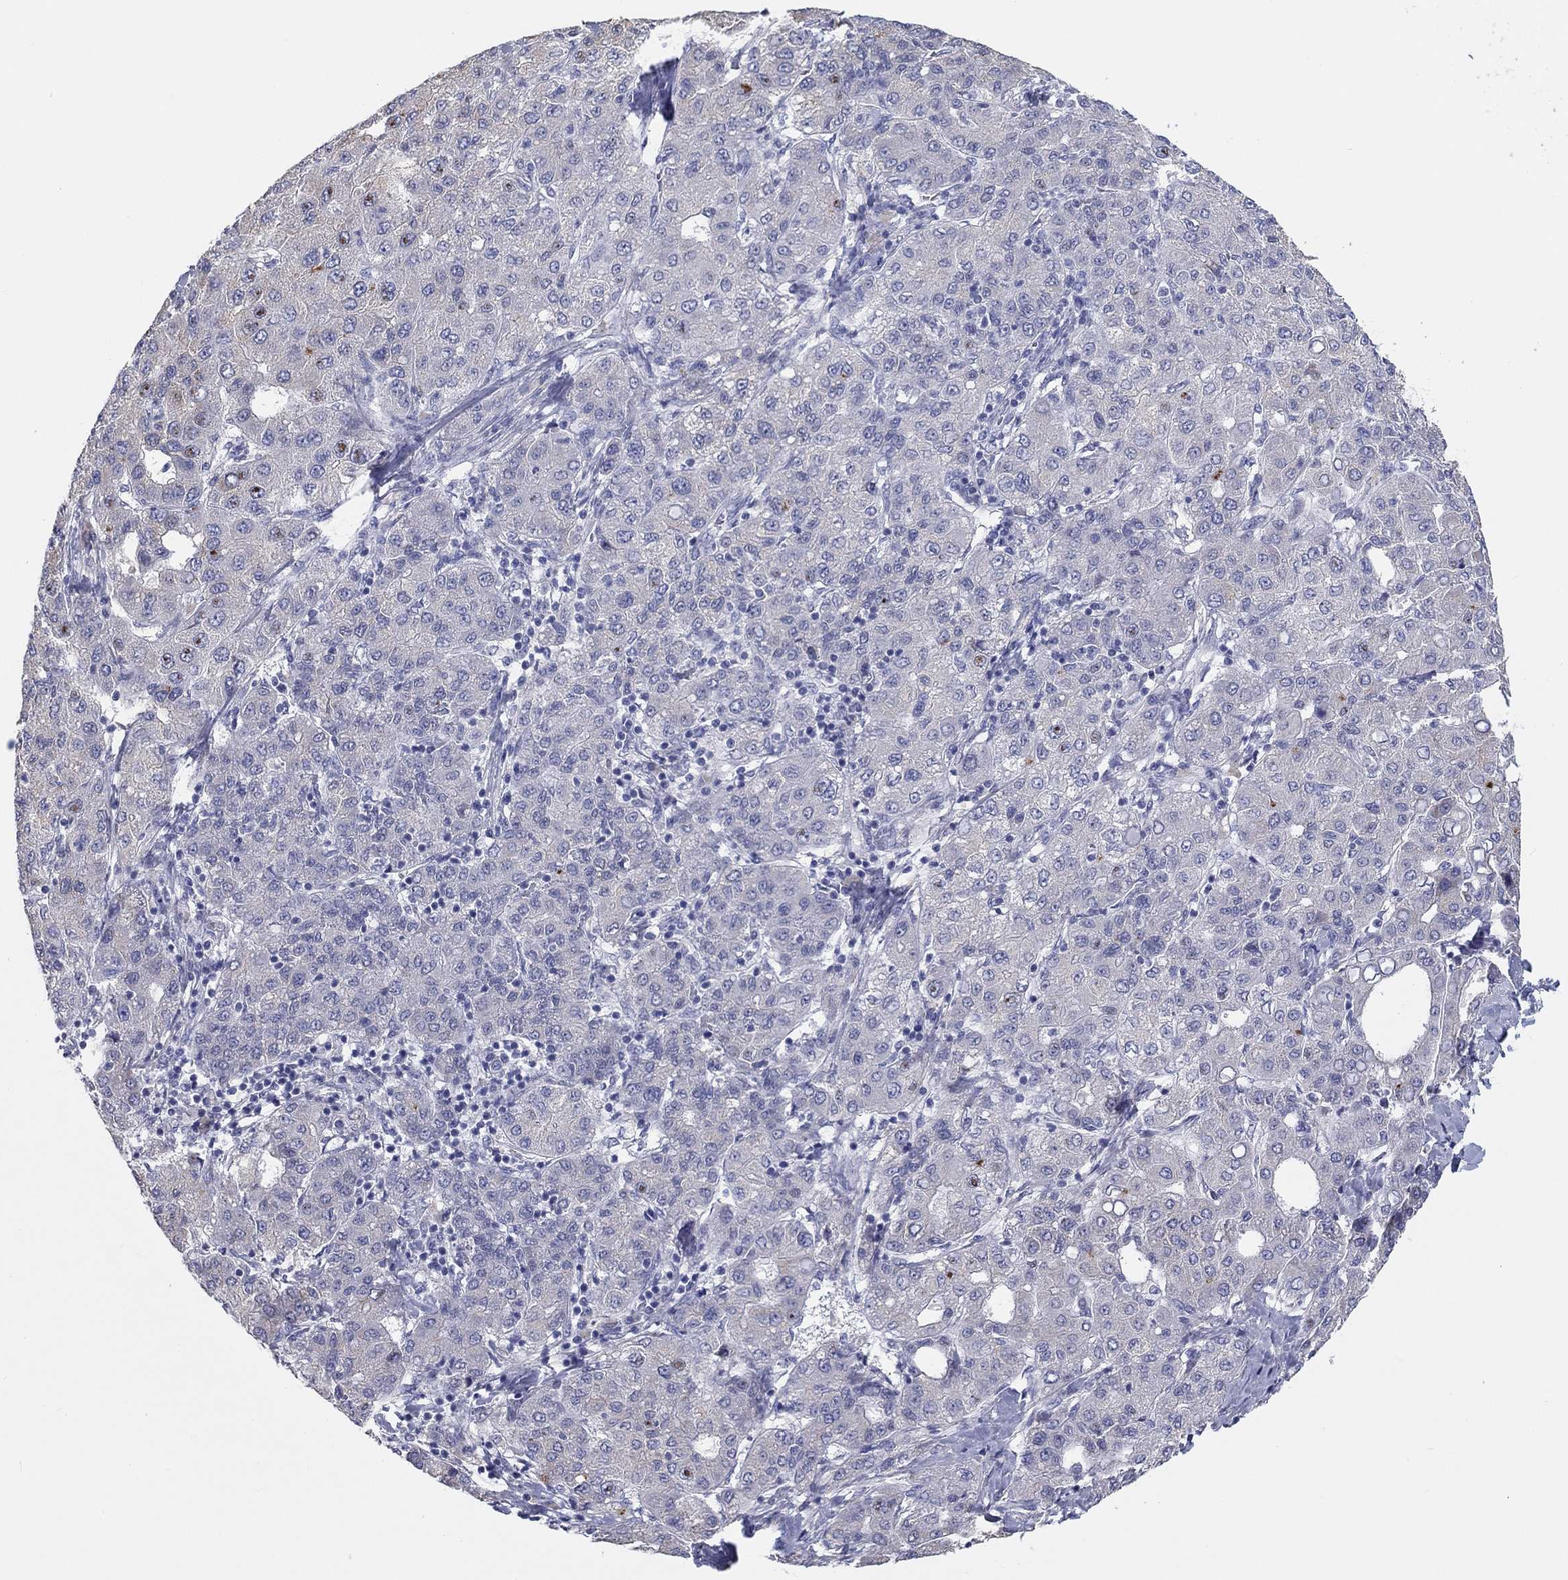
{"staining": {"intensity": "negative", "quantity": "none", "location": "none"}, "tissue": "liver cancer", "cell_type": "Tumor cells", "image_type": "cancer", "snomed": [{"axis": "morphology", "description": "Carcinoma, Hepatocellular, NOS"}, {"axis": "topography", "description": "Liver"}], "caption": "Immunohistochemical staining of liver cancer shows no significant positivity in tumor cells.", "gene": "LRRC4C", "patient": {"sex": "male", "age": 65}}